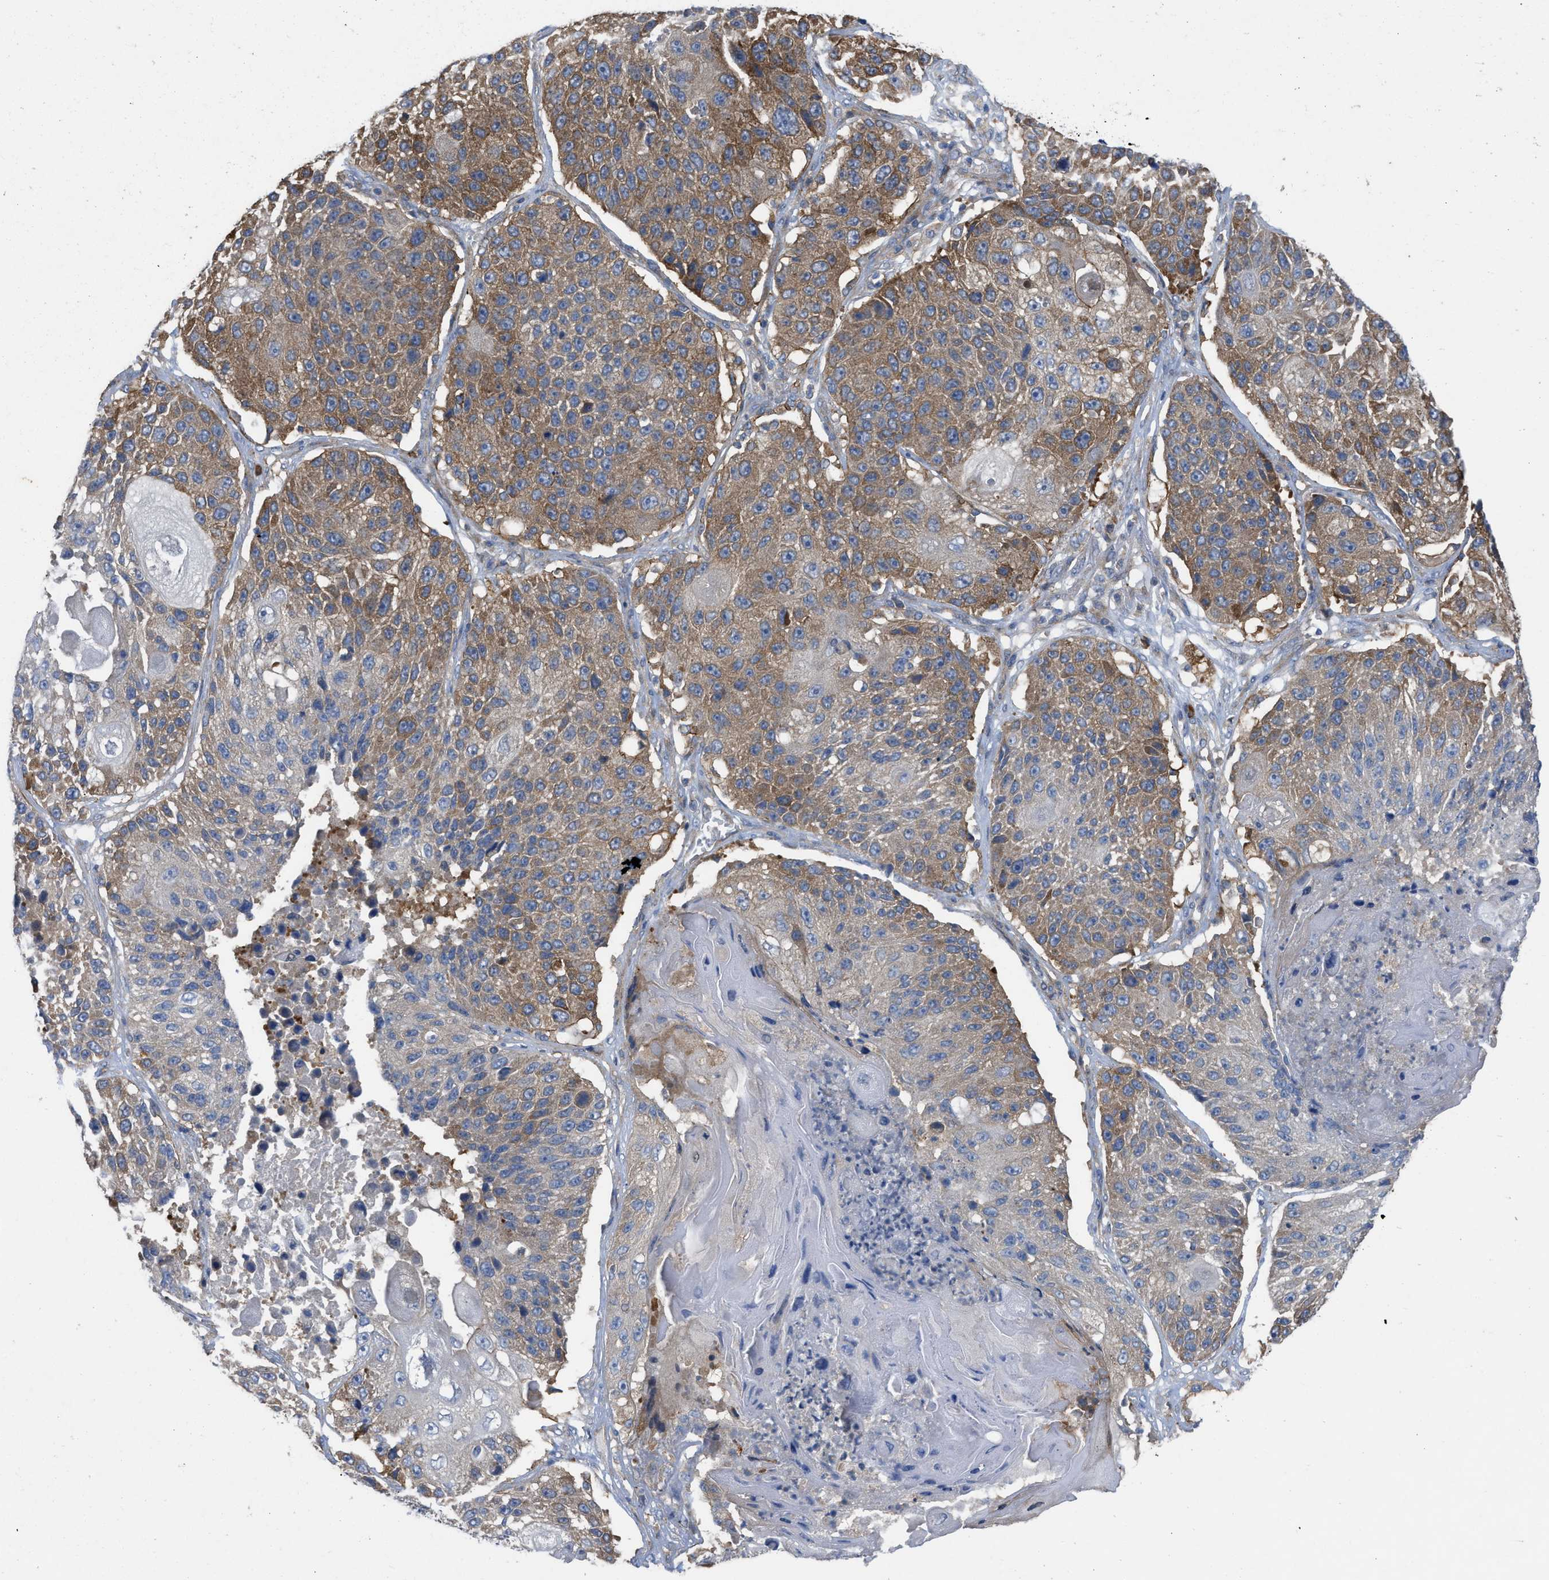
{"staining": {"intensity": "moderate", "quantity": "25%-75%", "location": "cytoplasmic/membranous"}, "tissue": "lung cancer", "cell_type": "Tumor cells", "image_type": "cancer", "snomed": [{"axis": "morphology", "description": "Squamous cell carcinoma, NOS"}, {"axis": "topography", "description": "Lung"}], "caption": "Immunohistochemistry (IHC) (DAB (3,3'-diaminobenzidine)) staining of human squamous cell carcinoma (lung) reveals moderate cytoplasmic/membranous protein staining in approximately 25%-75% of tumor cells.", "gene": "TMEM131", "patient": {"sex": "male", "age": 61}}